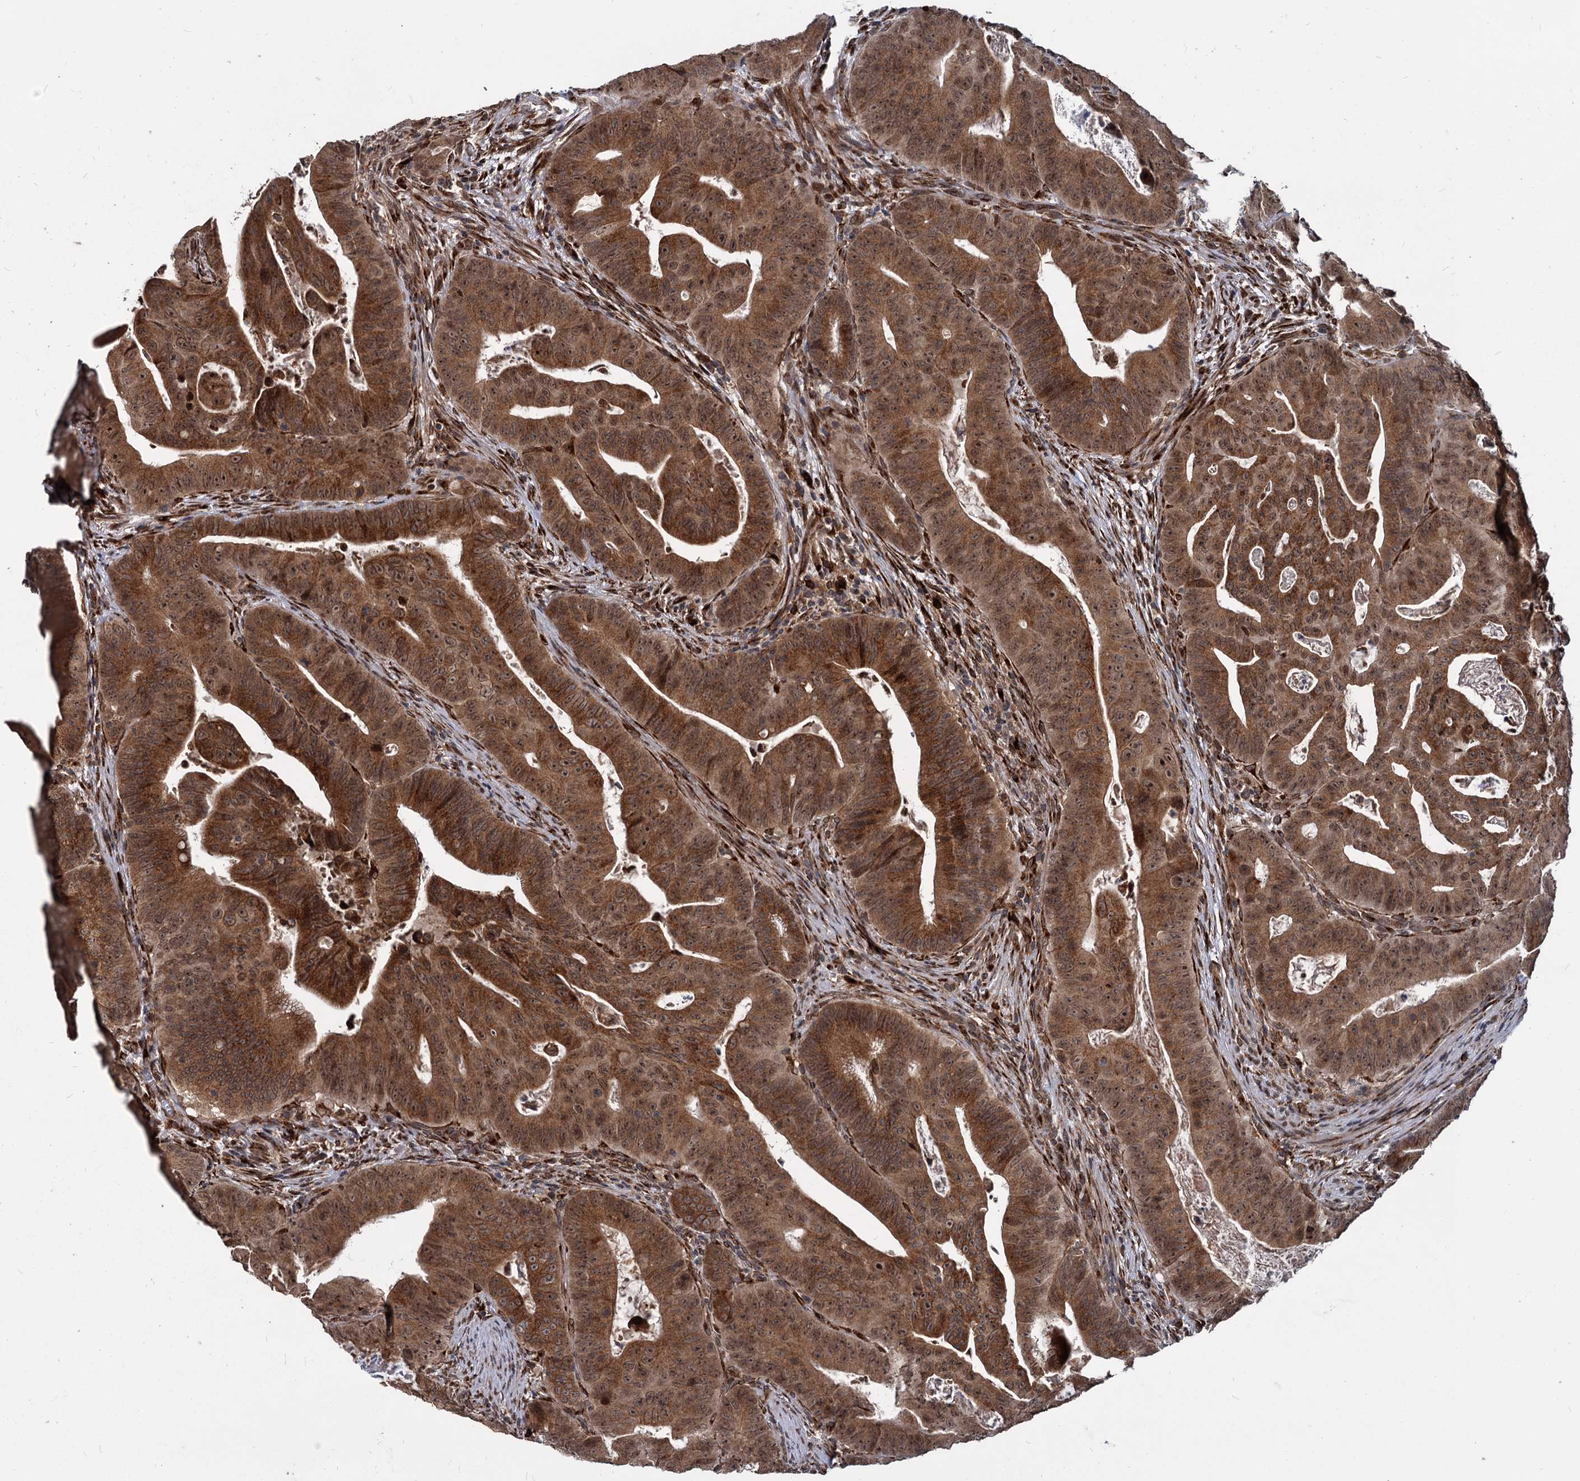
{"staining": {"intensity": "moderate", "quantity": ">75%", "location": "cytoplasmic/membranous,nuclear"}, "tissue": "colorectal cancer", "cell_type": "Tumor cells", "image_type": "cancer", "snomed": [{"axis": "morphology", "description": "Adenocarcinoma, NOS"}, {"axis": "topography", "description": "Rectum"}], "caption": "Protein staining displays moderate cytoplasmic/membranous and nuclear staining in approximately >75% of tumor cells in colorectal adenocarcinoma.", "gene": "SAAL1", "patient": {"sex": "female", "age": 75}}